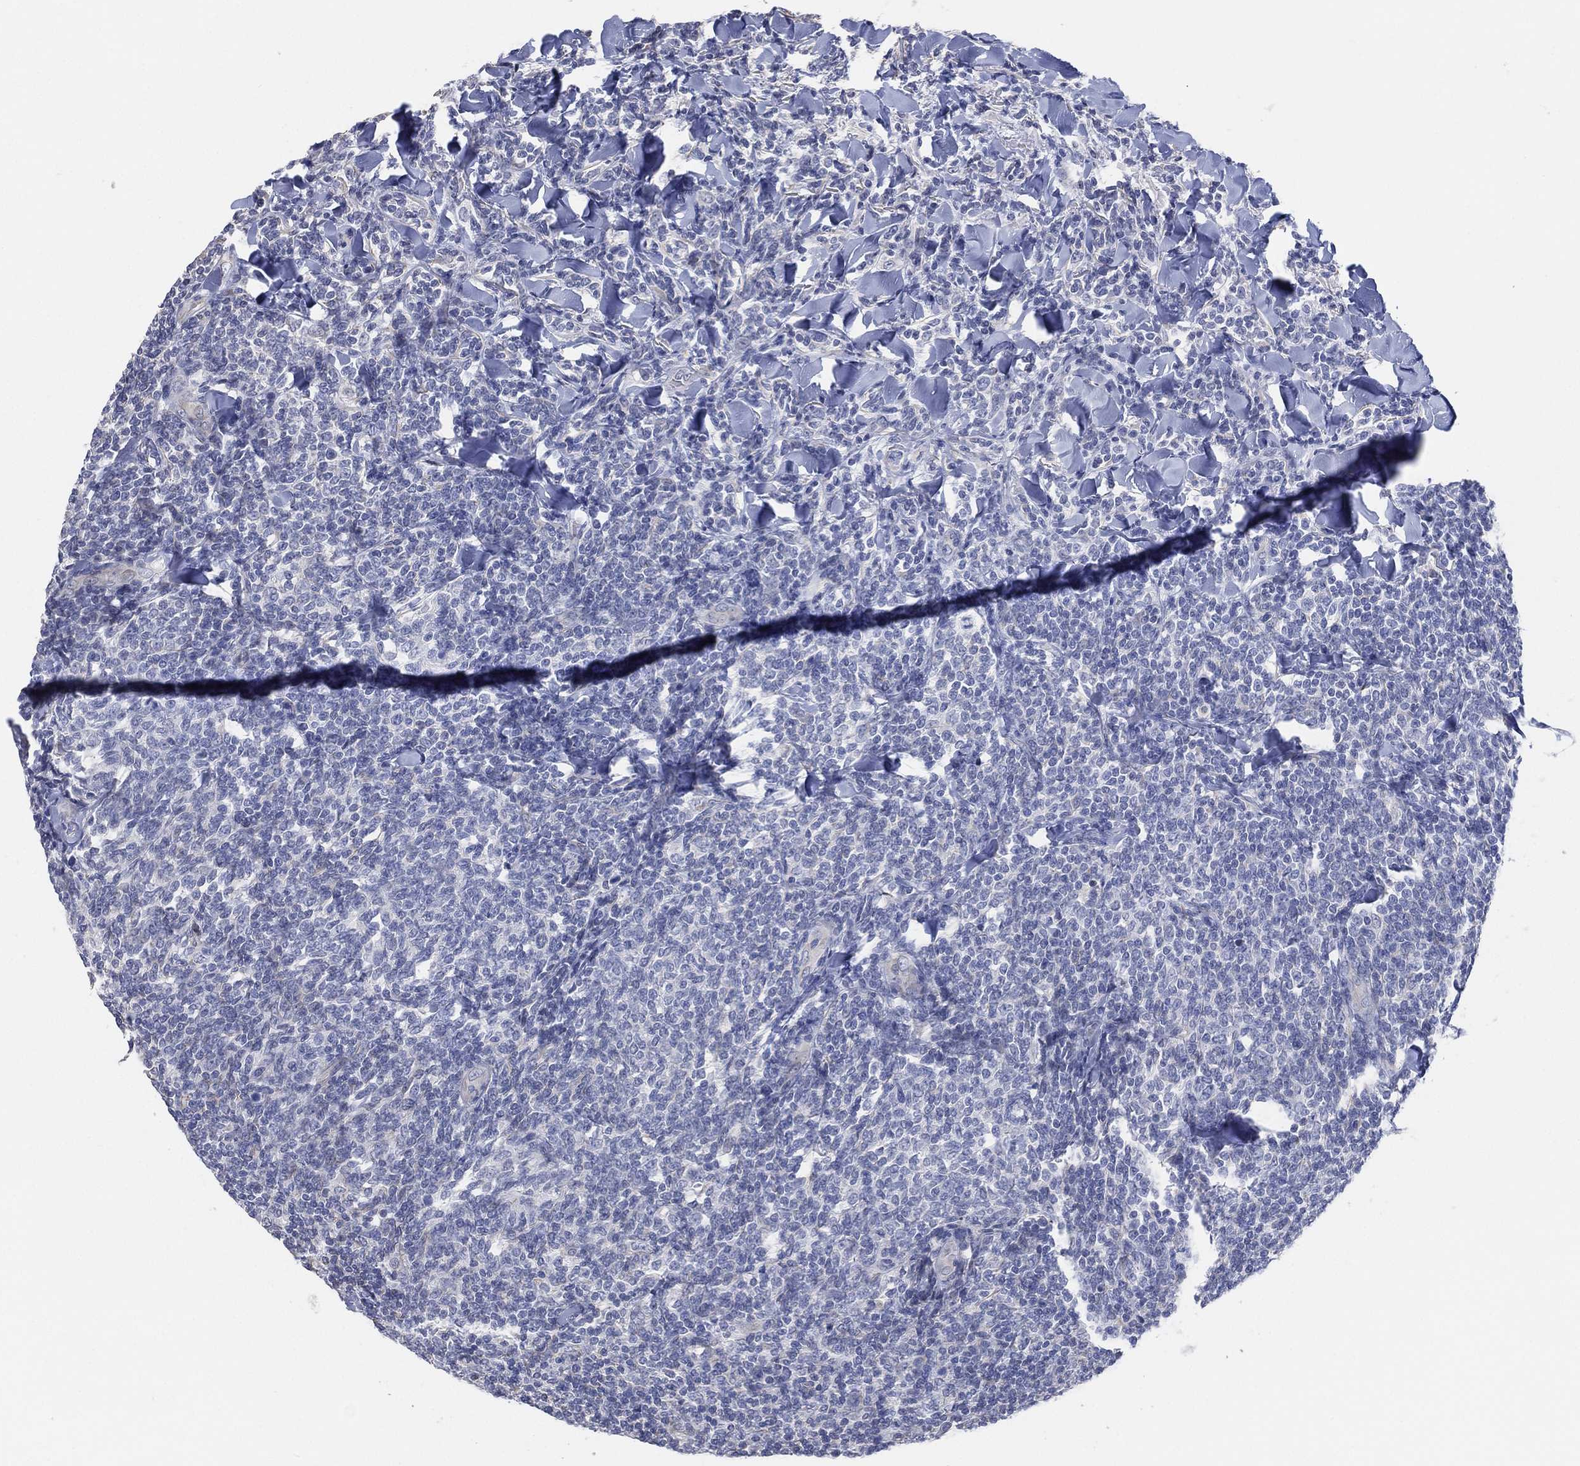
{"staining": {"intensity": "negative", "quantity": "none", "location": "none"}, "tissue": "lymphoma", "cell_type": "Tumor cells", "image_type": "cancer", "snomed": [{"axis": "morphology", "description": "Malignant lymphoma, non-Hodgkin's type, Low grade"}, {"axis": "topography", "description": "Lymph node"}], "caption": "DAB (3,3'-diaminobenzidine) immunohistochemical staining of malignant lymphoma, non-Hodgkin's type (low-grade) displays no significant expression in tumor cells.", "gene": "CFTR", "patient": {"sex": "female", "age": 56}}